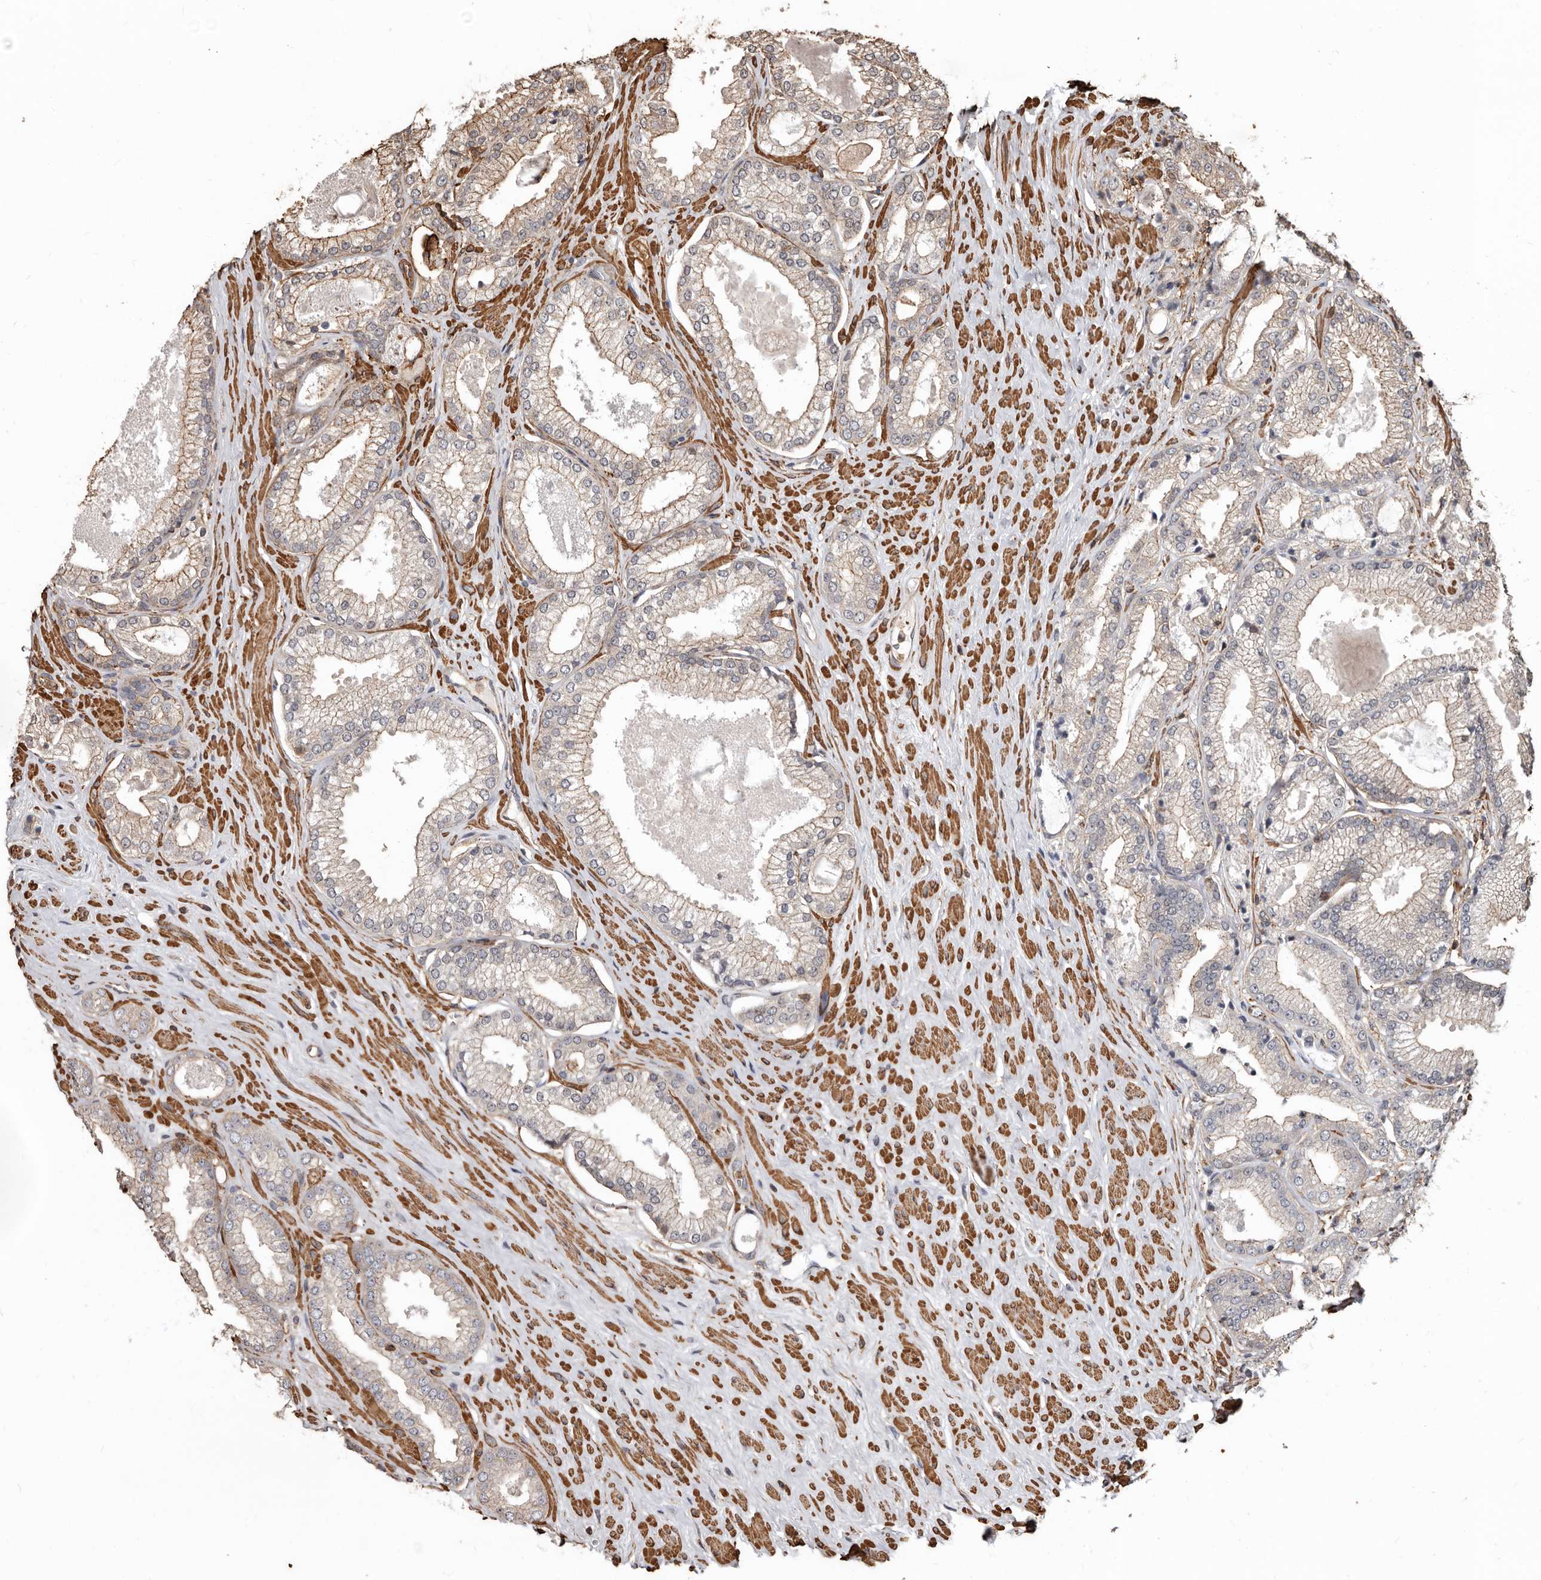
{"staining": {"intensity": "weak", "quantity": "25%-75%", "location": "cytoplasmic/membranous"}, "tissue": "prostate cancer", "cell_type": "Tumor cells", "image_type": "cancer", "snomed": [{"axis": "morphology", "description": "Adenocarcinoma, Low grade"}, {"axis": "topography", "description": "Prostate"}], "caption": "Immunohistochemistry (IHC) image of human prostate adenocarcinoma (low-grade) stained for a protein (brown), which reveals low levels of weak cytoplasmic/membranous staining in about 25%-75% of tumor cells.", "gene": "GSK3A", "patient": {"sex": "male", "age": 62}}